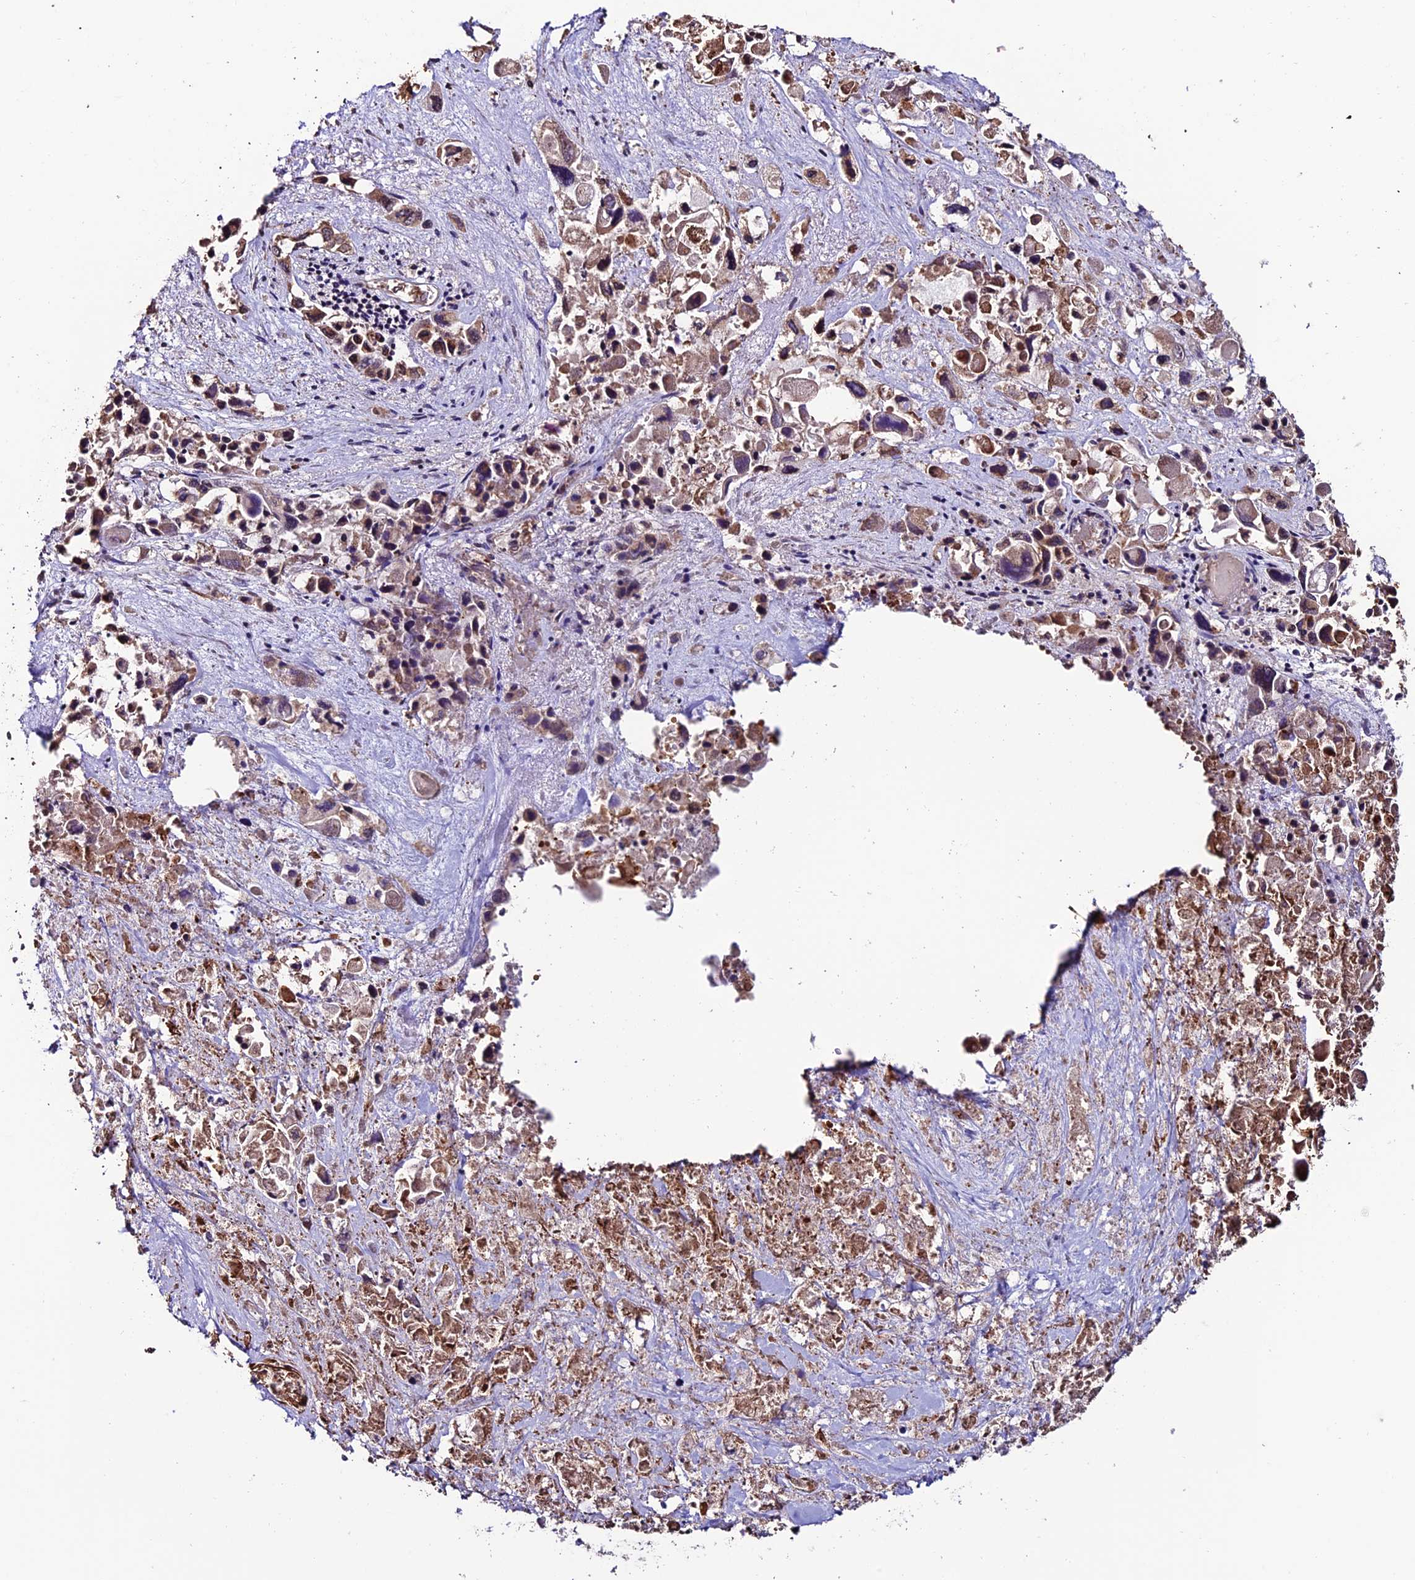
{"staining": {"intensity": "weak", "quantity": "25%-75%", "location": "cytoplasmic/membranous,nuclear"}, "tissue": "pancreatic cancer", "cell_type": "Tumor cells", "image_type": "cancer", "snomed": [{"axis": "morphology", "description": "Adenocarcinoma, NOS"}, {"axis": "topography", "description": "Pancreas"}], "caption": "DAB (3,3'-diaminobenzidine) immunohistochemical staining of pancreatic cancer shows weak cytoplasmic/membranous and nuclear protein expression in about 25%-75% of tumor cells.", "gene": "CABIN1", "patient": {"sex": "male", "age": 92}}